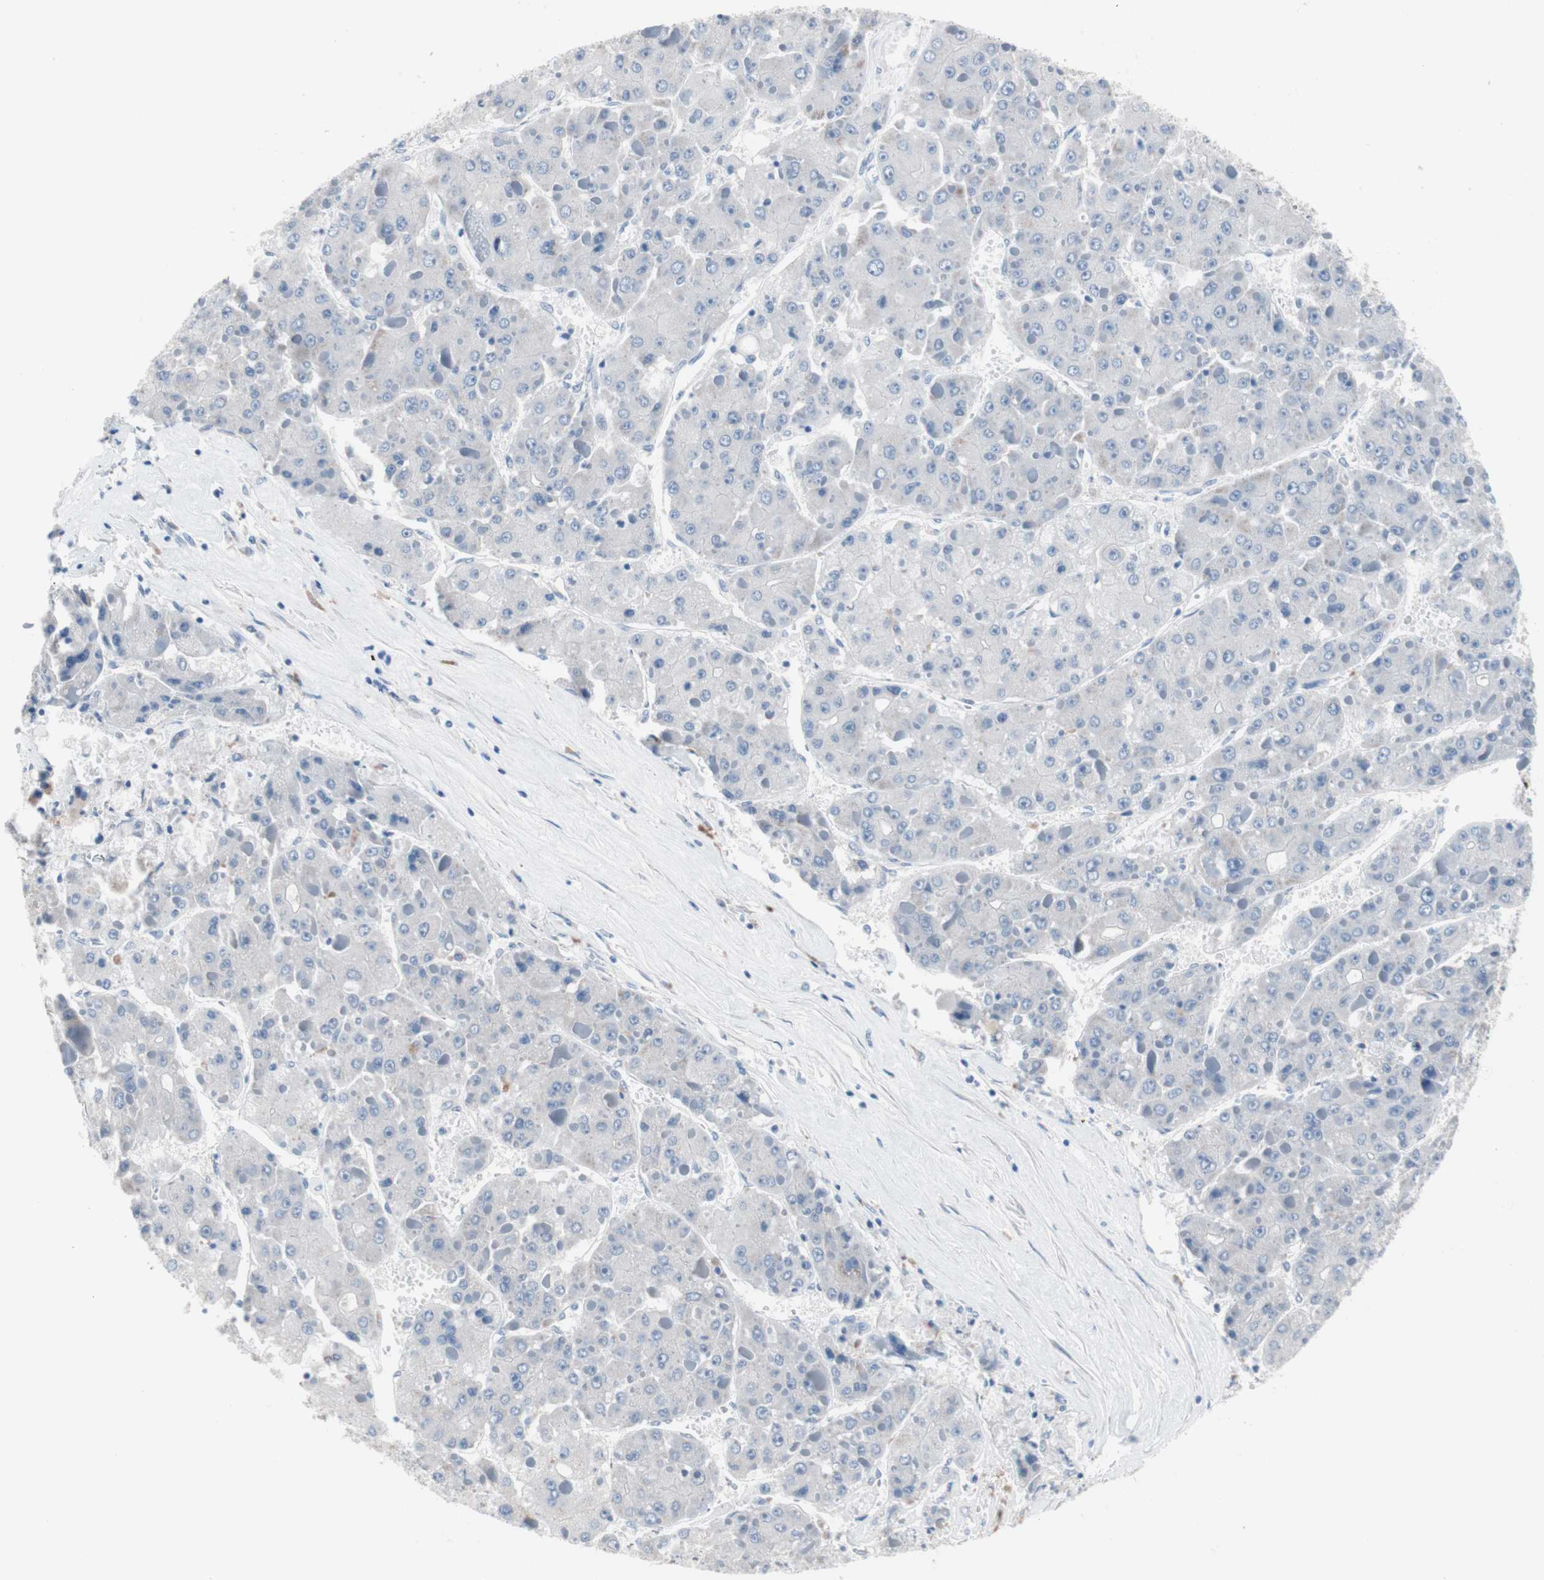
{"staining": {"intensity": "negative", "quantity": "none", "location": "none"}, "tissue": "liver cancer", "cell_type": "Tumor cells", "image_type": "cancer", "snomed": [{"axis": "morphology", "description": "Carcinoma, Hepatocellular, NOS"}, {"axis": "topography", "description": "Liver"}], "caption": "The image demonstrates no staining of tumor cells in liver cancer (hepatocellular carcinoma).", "gene": "ULBP1", "patient": {"sex": "female", "age": 73}}